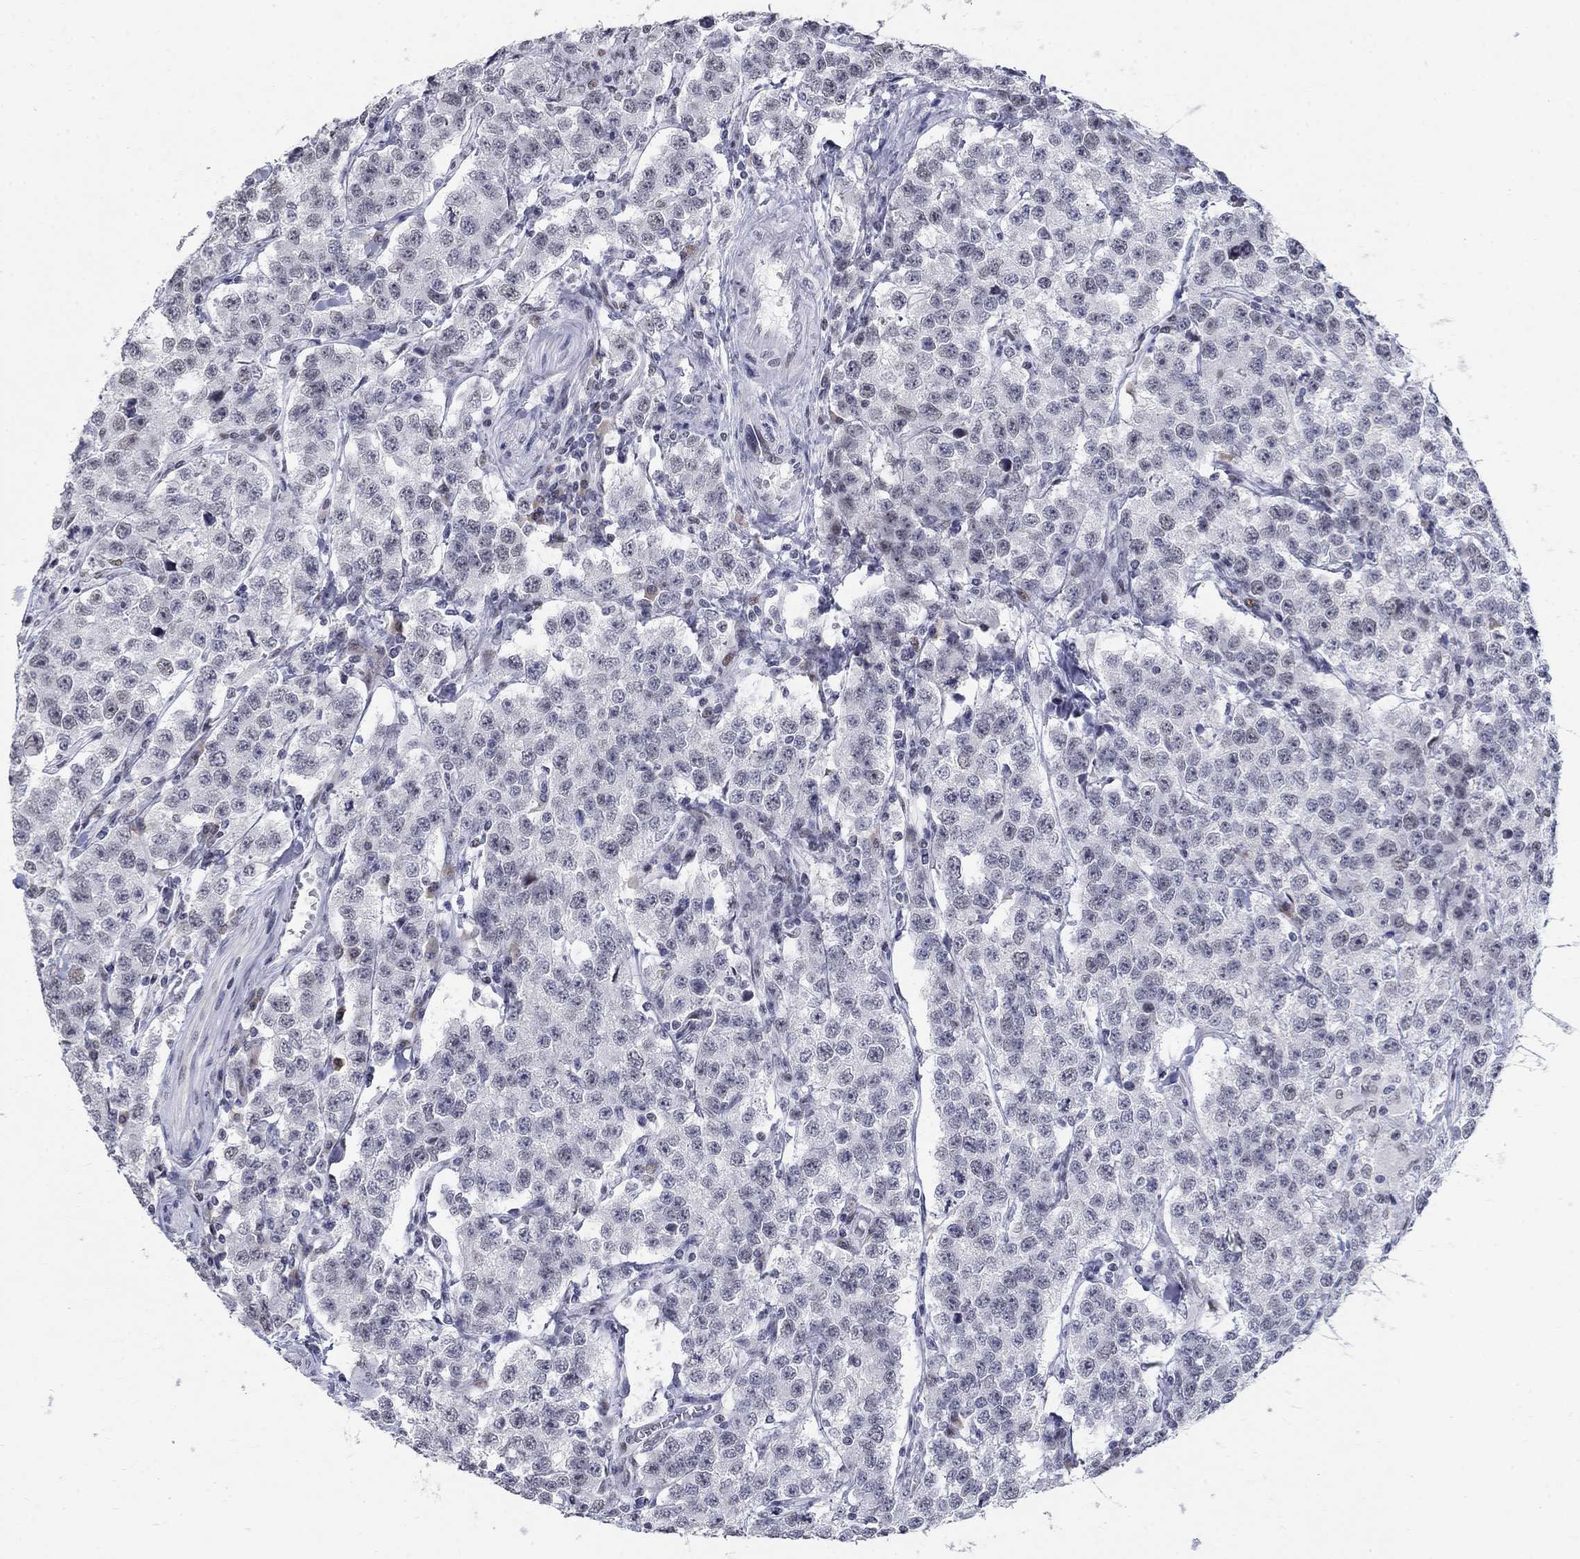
{"staining": {"intensity": "negative", "quantity": "none", "location": "none"}, "tissue": "testis cancer", "cell_type": "Tumor cells", "image_type": "cancer", "snomed": [{"axis": "morphology", "description": "Seminoma, NOS"}, {"axis": "topography", "description": "Testis"}], "caption": "This is an immunohistochemistry photomicrograph of human testis seminoma. There is no positivity in tumor cells.", "gene": "BHLHE22", "patient": {"sex": "male", "age": 59}}